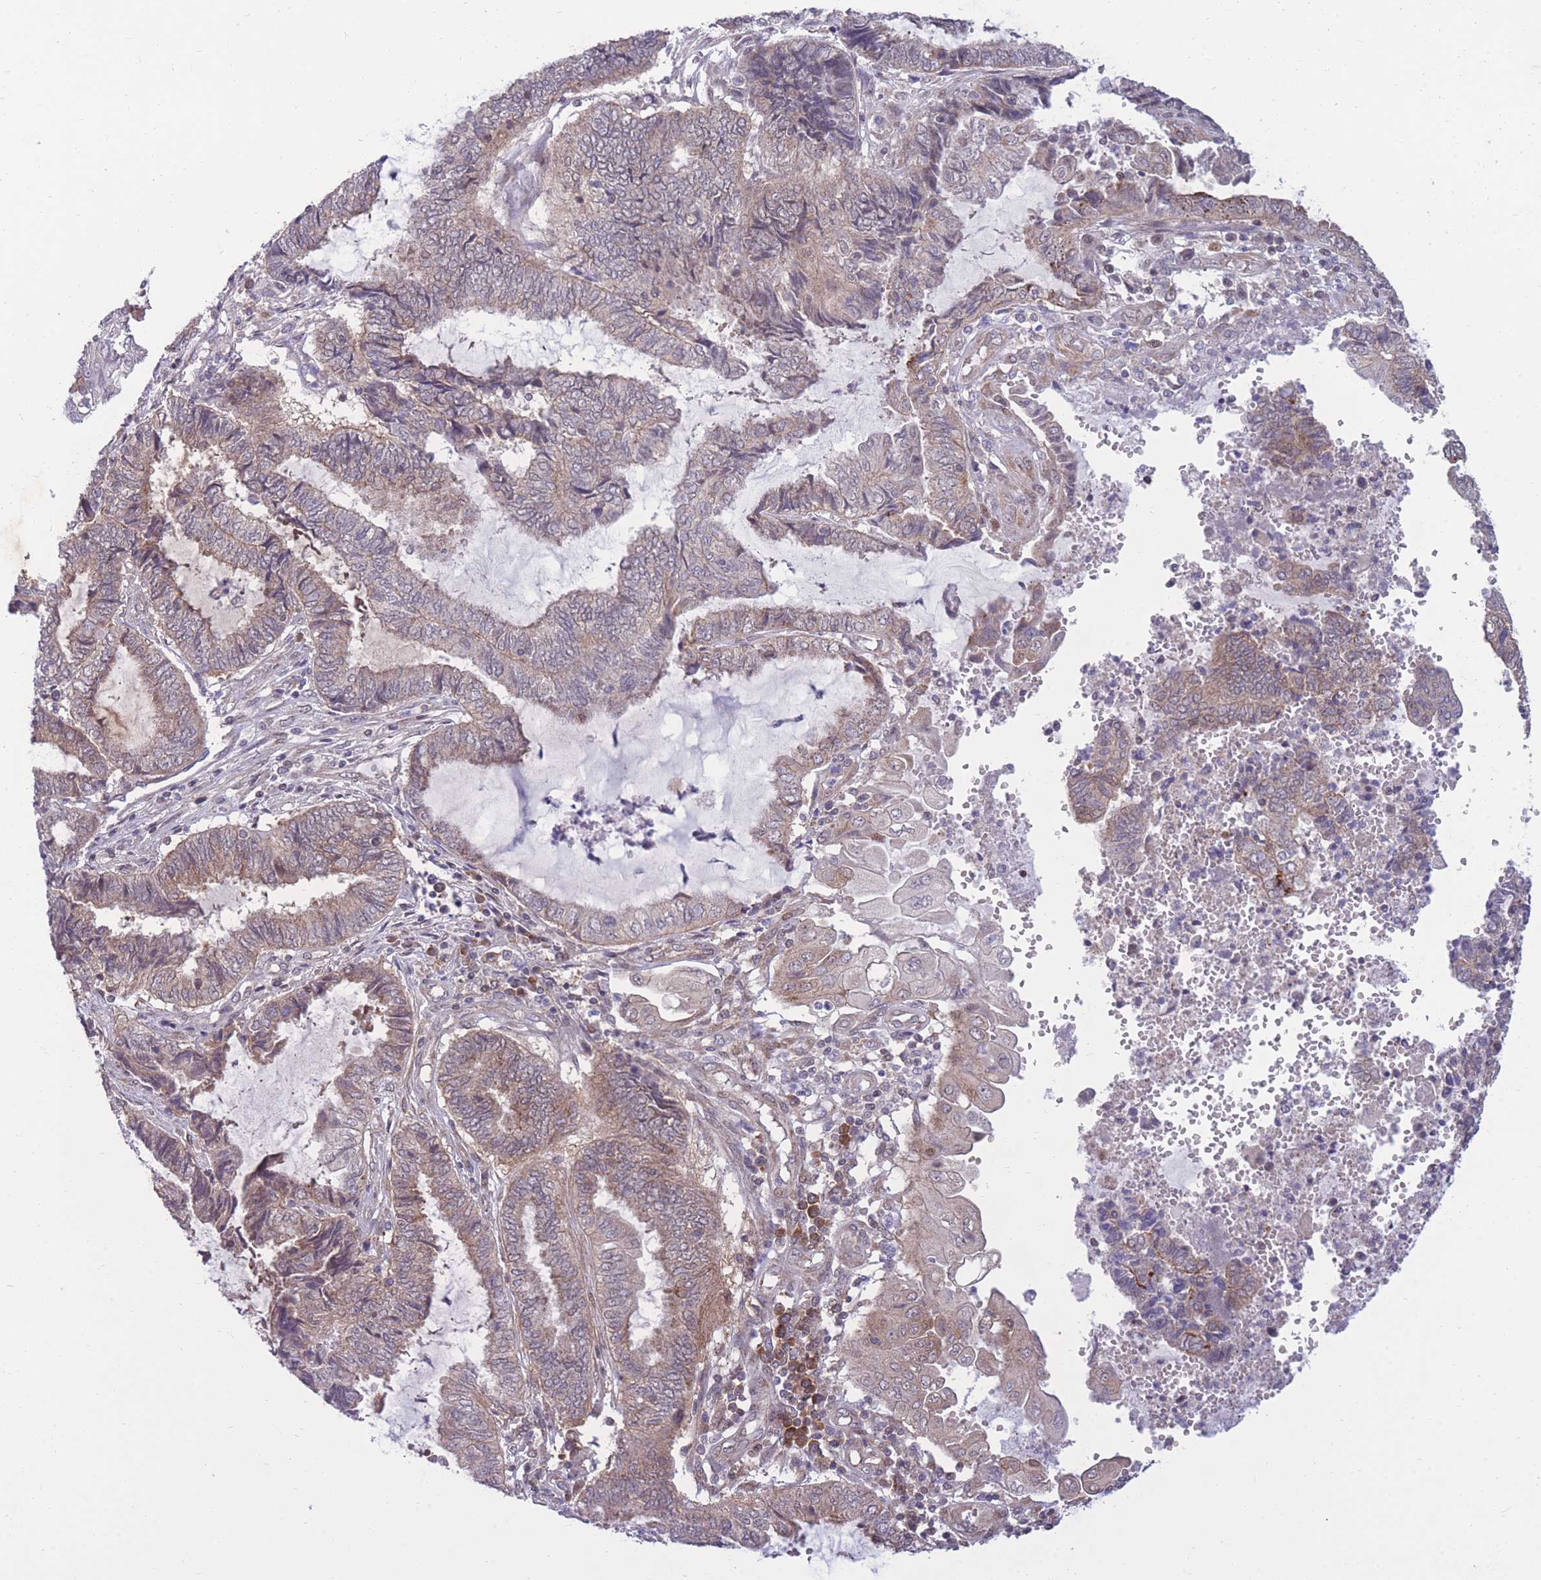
{"staining": {"intensity": "weak", "quantity": "25%-75%", "location": "cytoplasmic/membranous"}, "tissue": "endometrial cancer", "cell_type": "Tumor cells", "image_type": "cancer", "snomed": [{"axis": "morphology", "description": "Adenocarcinoma, NOS"}, {"axis": "topography", "description": "Uterus"}, {"axis": "topography", "description": "Endometrium"}], "caption": "This is a micrograph of immunohistochemistry (IHC) staining of endometrial cancer, which shows weak staining in the cytoplasmic/membranous of tumor cells.", "gene": "RIC8A", "patient": {"sex": "female", "age": 70}}